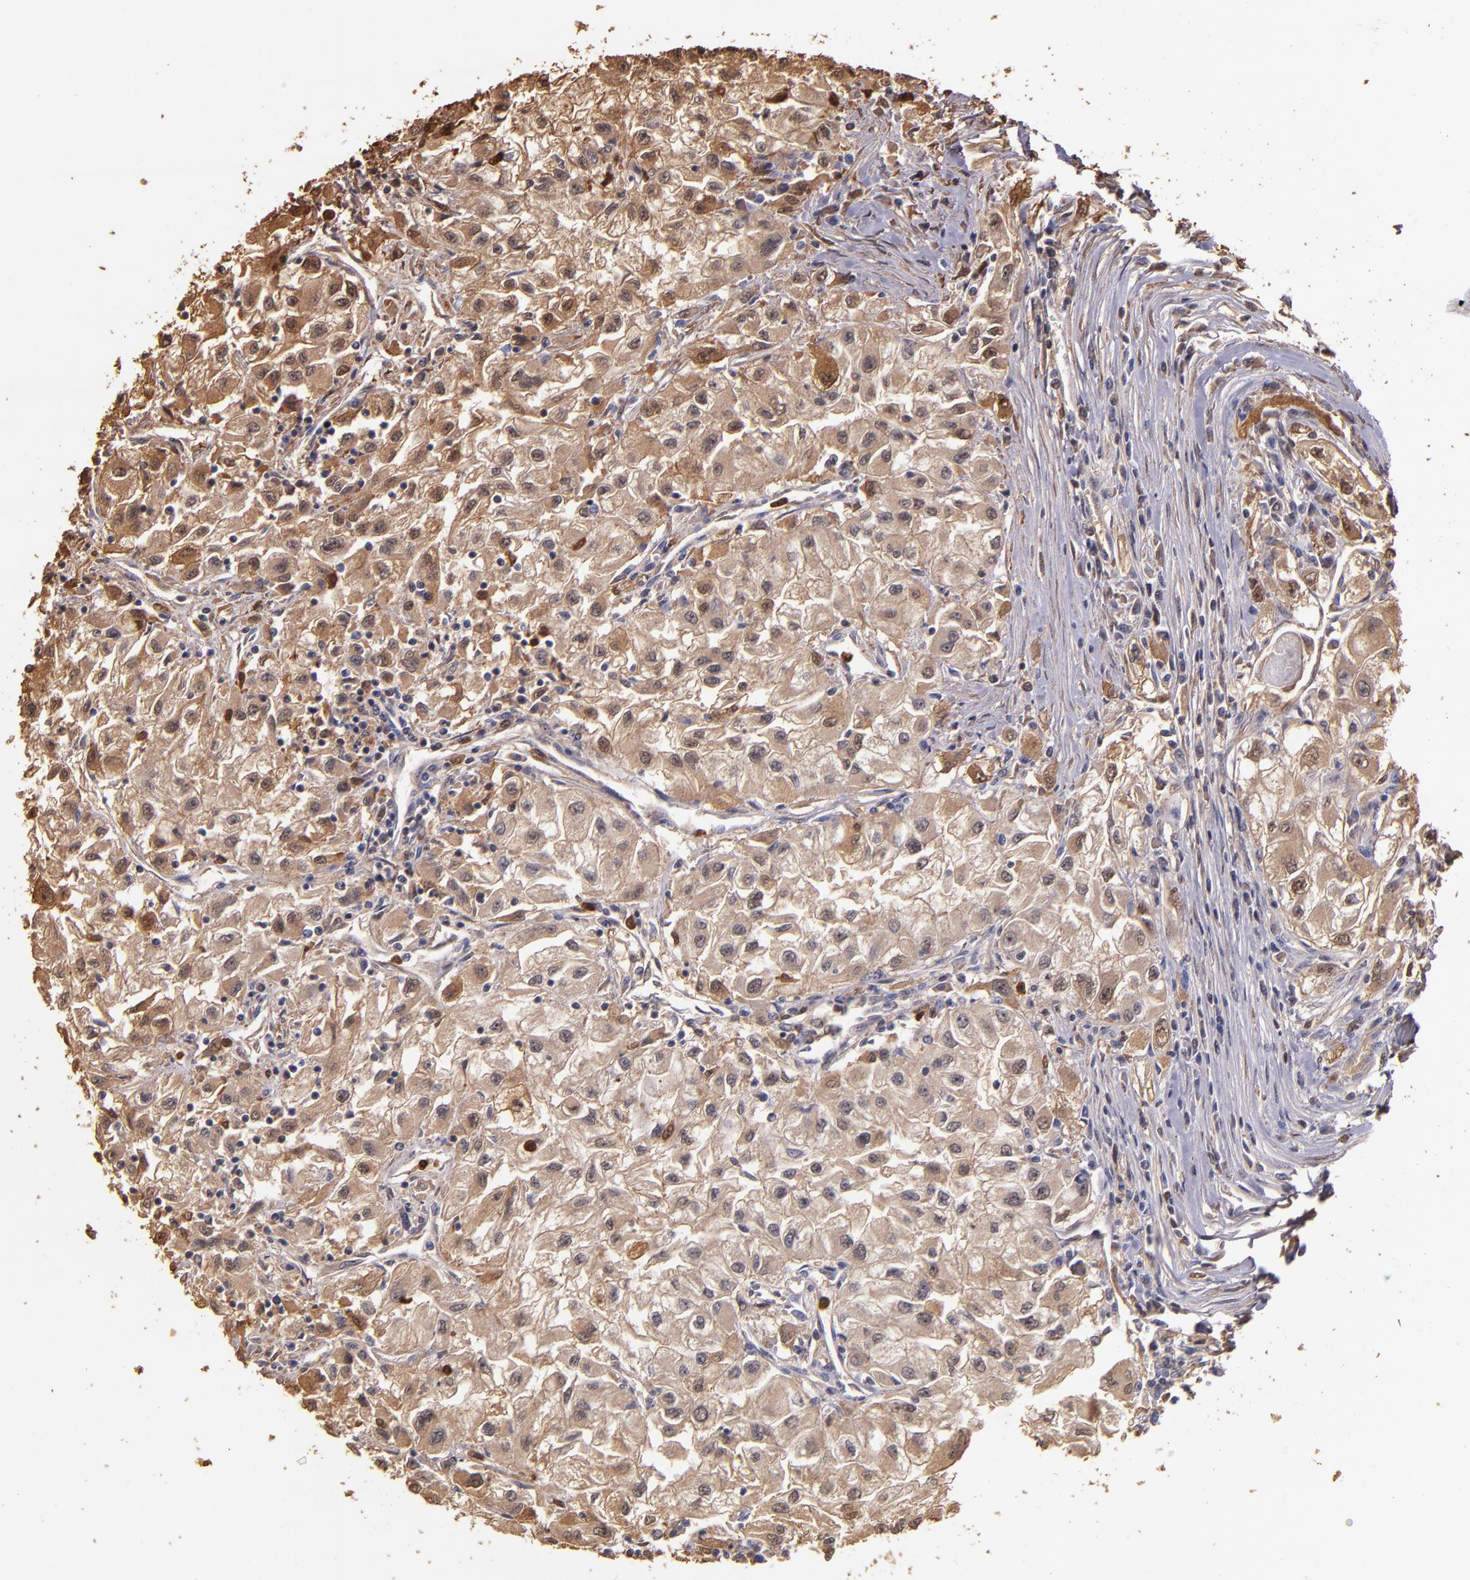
{"staining": {"intensity": "moderate", "quantity": ">75%", "location": "cytoplasmic/membranous,nuclear"}, "tissue": "renal cancer", "cell_type": "Tumor cells", "image_type": "cancer", "snomed": [{"axis": "morphology", "description": "Adenocarcinoma, NOS"}, {"axis": "topography", "description": "Kidney"}], "caption": "A photomicrograph of renal adenocarcinoma stained for a protein demonstrates moderate cytoplasmic/membranous and nuclear brown staining in tumor cells.", "gene": "S100A6", "patient": {"sex": "male", "age": 59}}